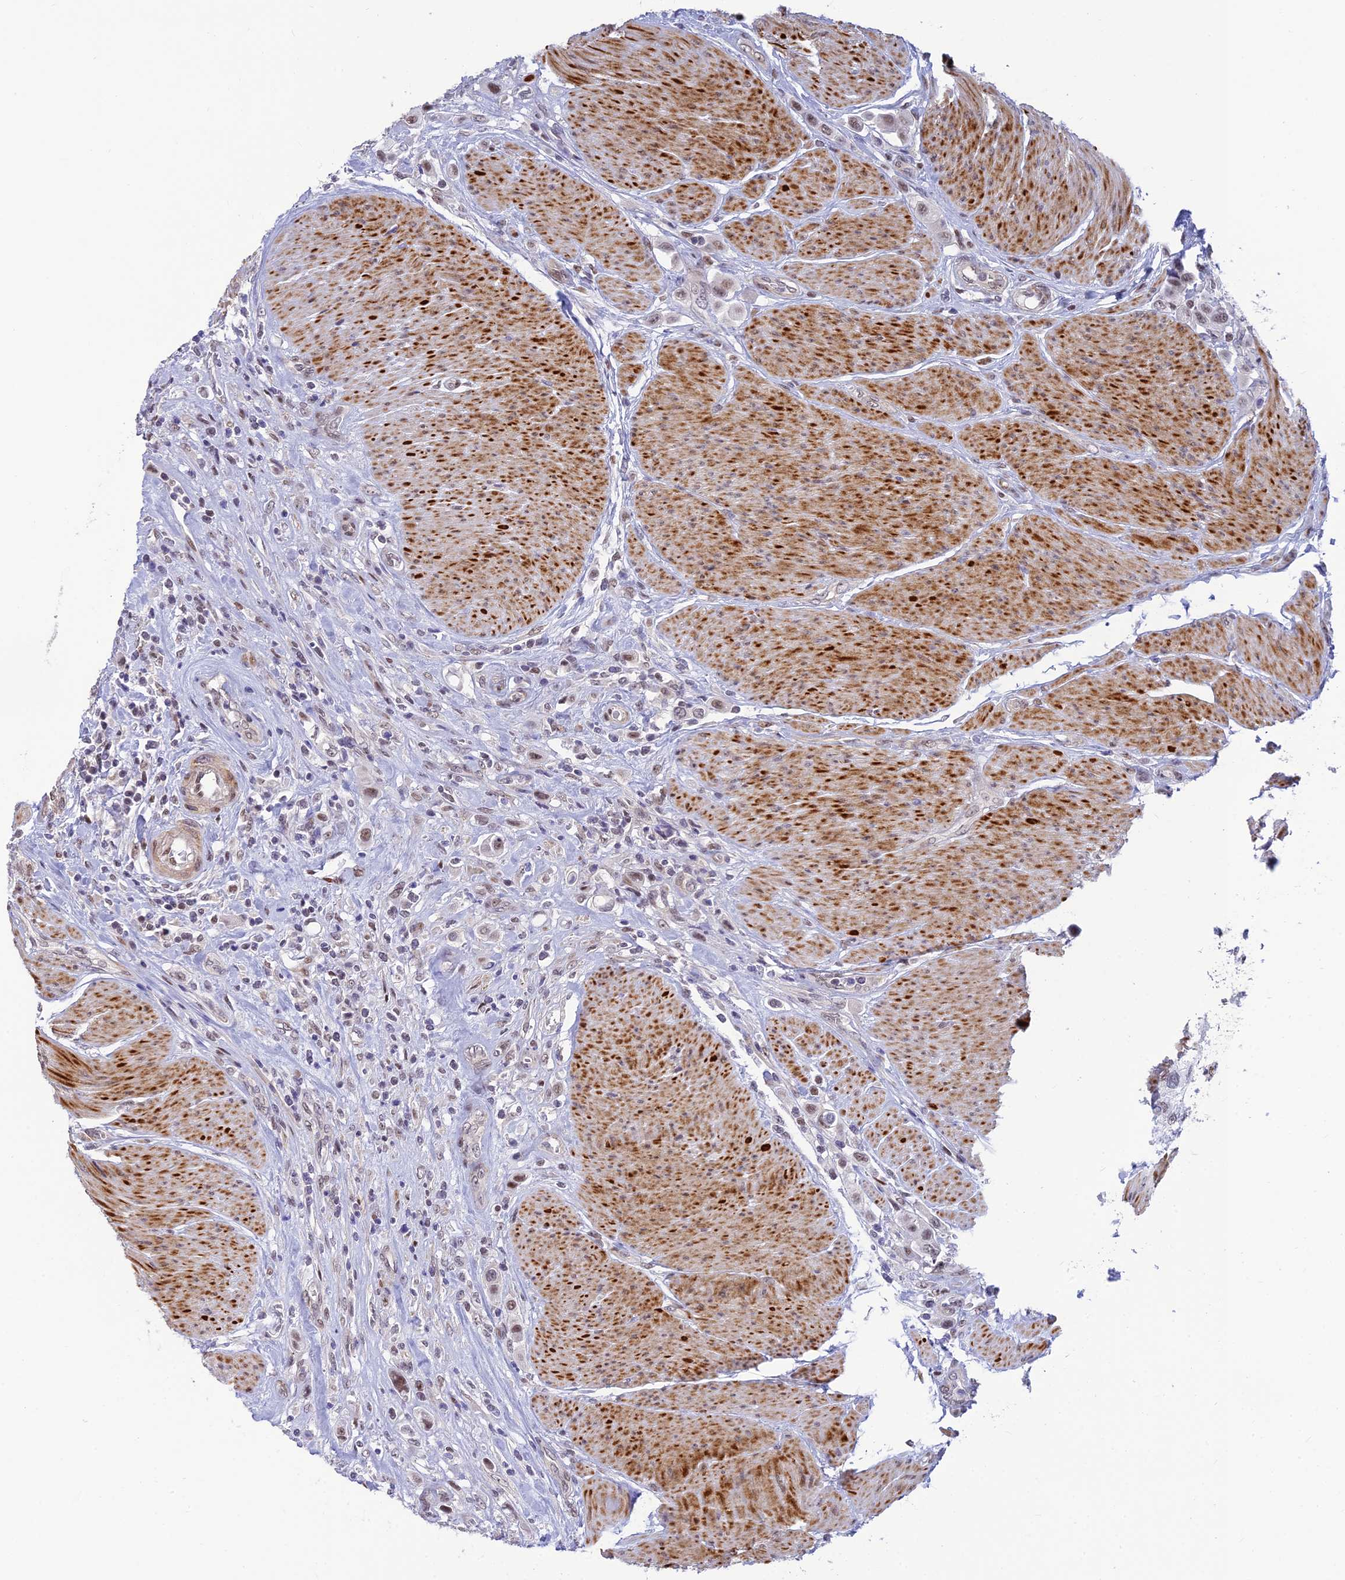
{"staining": {"intensity": "moderate", "quantity": "<25%", "location": "nuclear"}, "tissue": "urothelial cancer", "cell_type": "Tumor cells", "image_type": "cancer", "snomed": [{"axis": "morphology", "description": "Urothelial carcinoma, High grade"}, {"axis": "topography", "description": "Urinary bladder"}], "caption": "This micrograph reveals urothelial carcinoma (high-grade) stained with immunohistochemistry to label a protein in brown. The nuclear of tumor cells show moderate positivity for the protein. Nuclei are counter-stained blue.", "gene": "CLK4", "patient": {"sex": "male", "age": 50}}